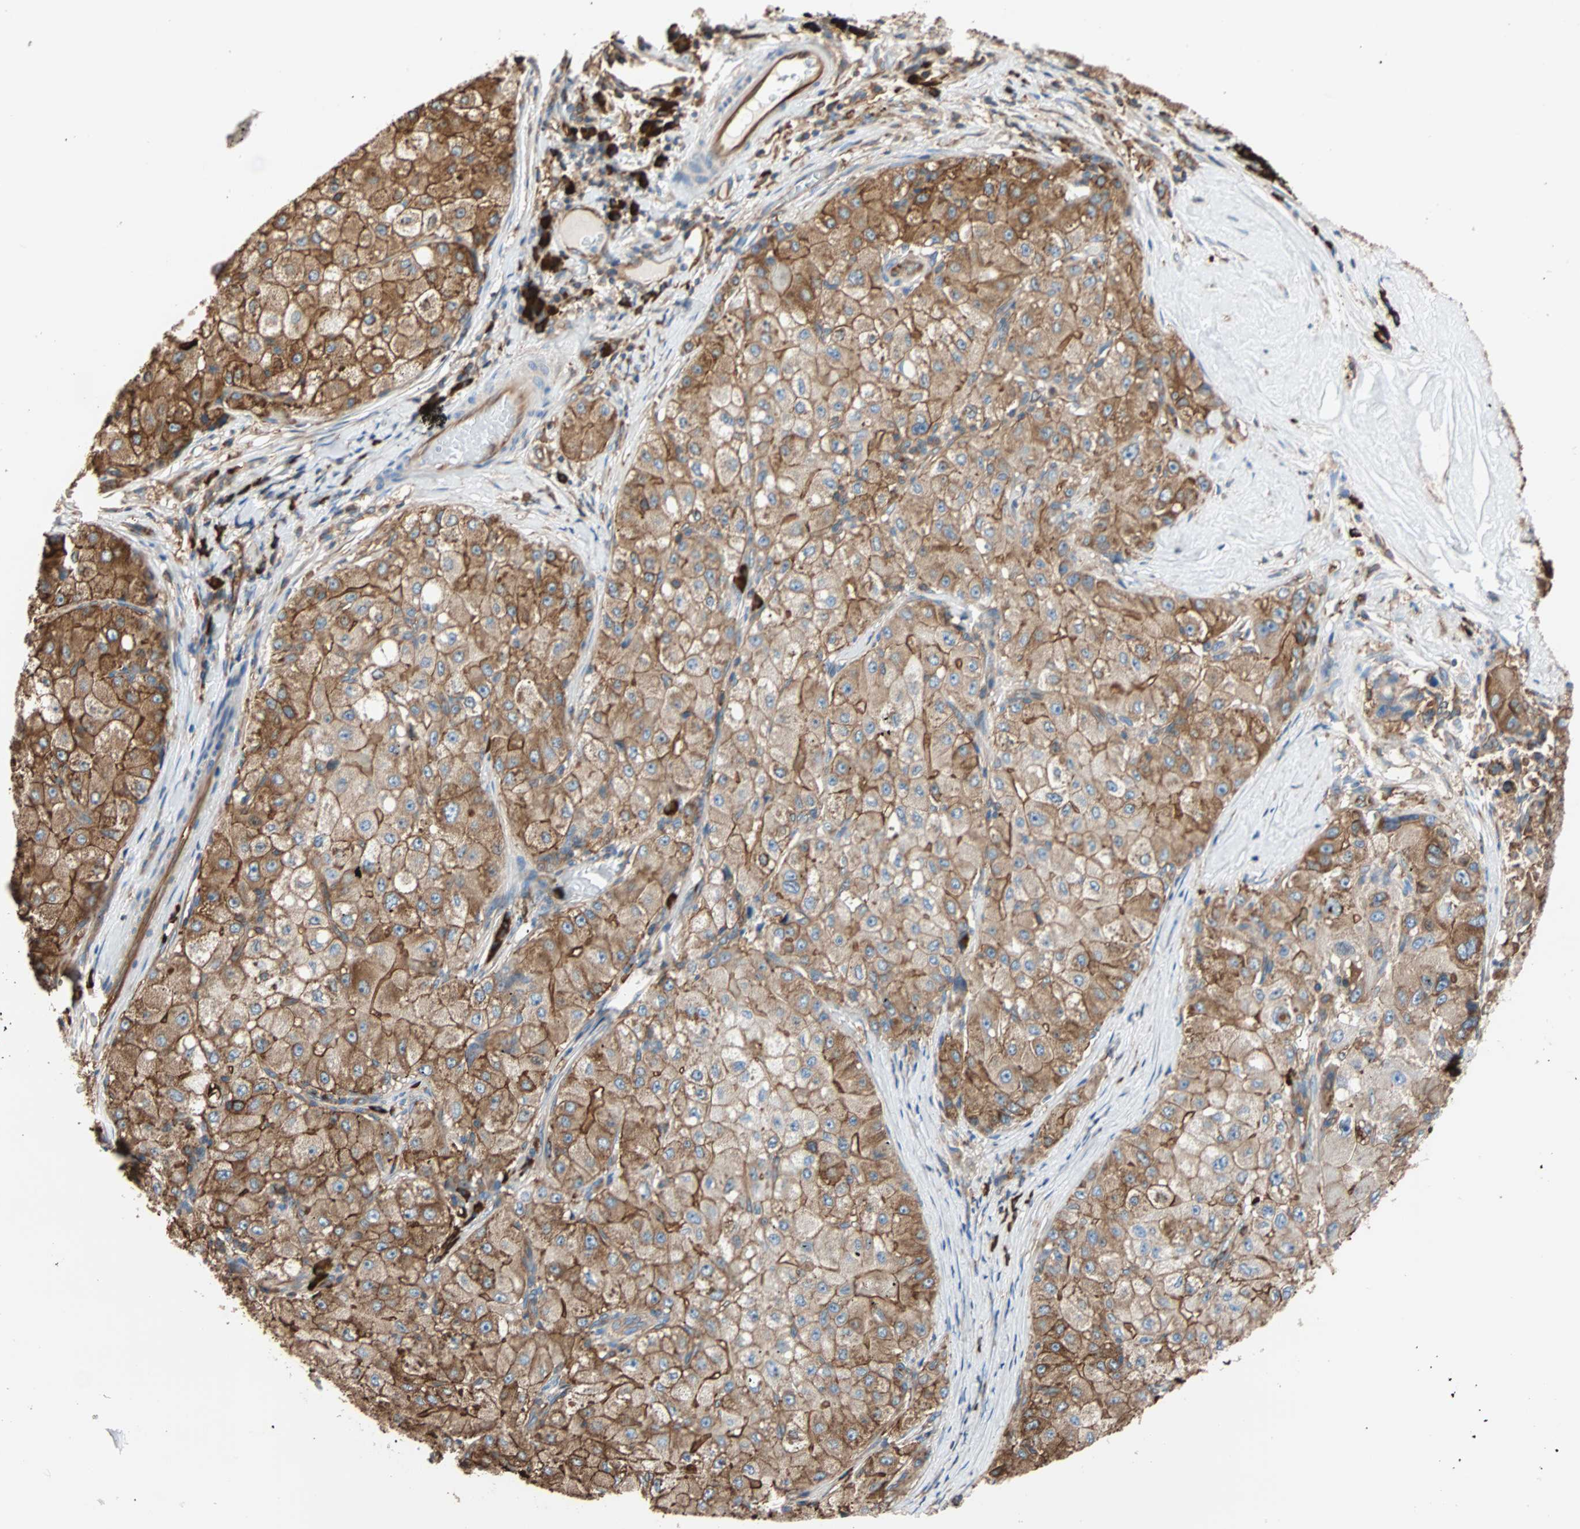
{"staining": {"intensity": "strong", "quantity": ">75%", "location": "cytoplasmic/membranous"}, "tissue": "liver cancer", "cell_type": "Tumor cells", "image_type": "cancer", "snomed": [{"axis": "morphology", "description": "Carcinoma, Hepatocellular, NOS"}, {"axis": "topography", "description": "Liver"}], "caption": "This is an image of immunohistochemistry staining of hepatocellular carcinoma (liver), which shows strong staining in the cytoplasmic/membranous of tumor cells.", "gene": "EEF2", "patient": {"sex": "male", "age": 80}}